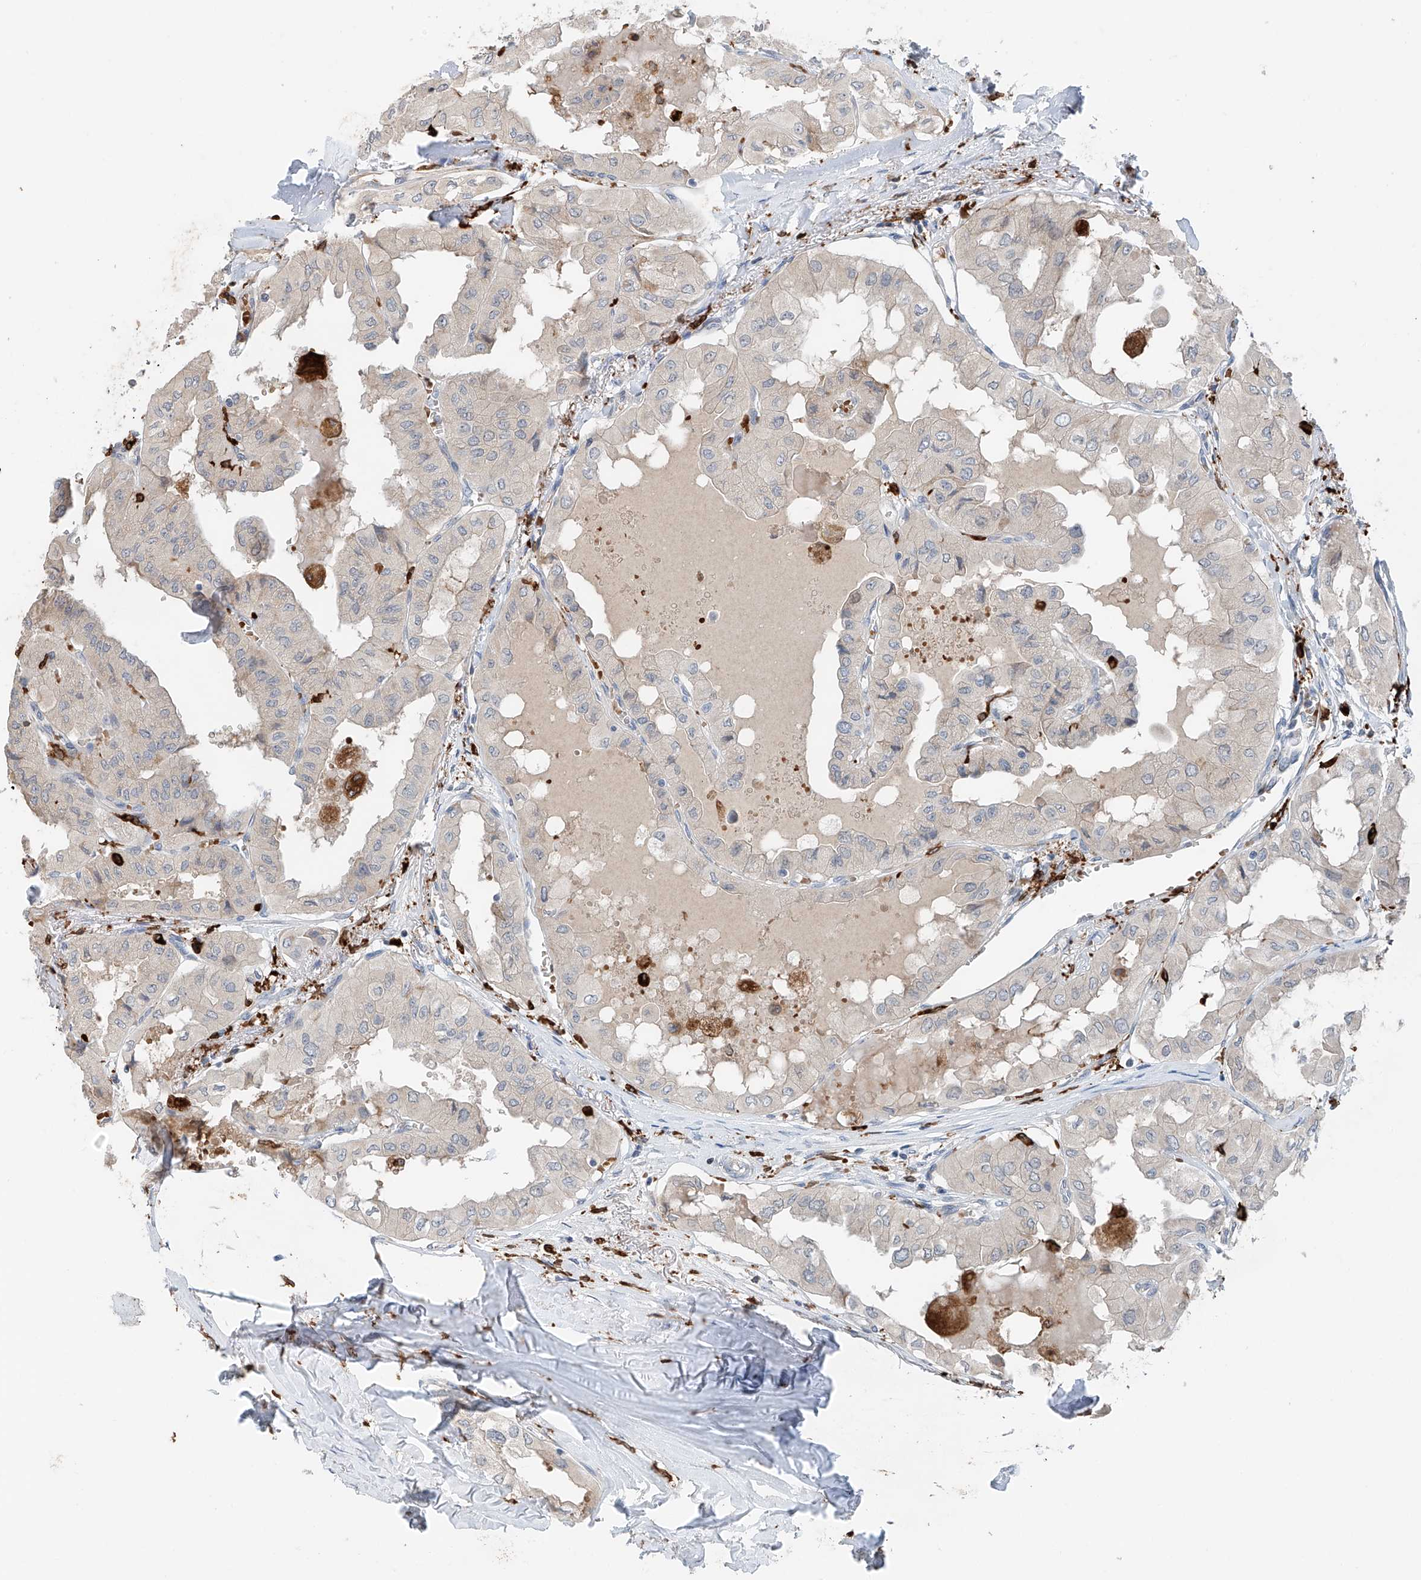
{"staining": {"intensity": "negative", "quantity": "none", "location": "none"}, "tissue": "thyroid cancer", "cell_type": "Tumor cells", "image_type": "cancer", "snomed": [{"axis": "morphology", "description": "Papillary adenocarcinoma, NOS"}, {"axis": "topography", "description": "Thyroid gland"}], "caption": "Thyroid papillary adenocarcinoma was stained to show a protein in brown. There is no significant positivity in tumor cells.", "gene": "TBXAS1", "patient": {"sex": "female", "age": 59}}